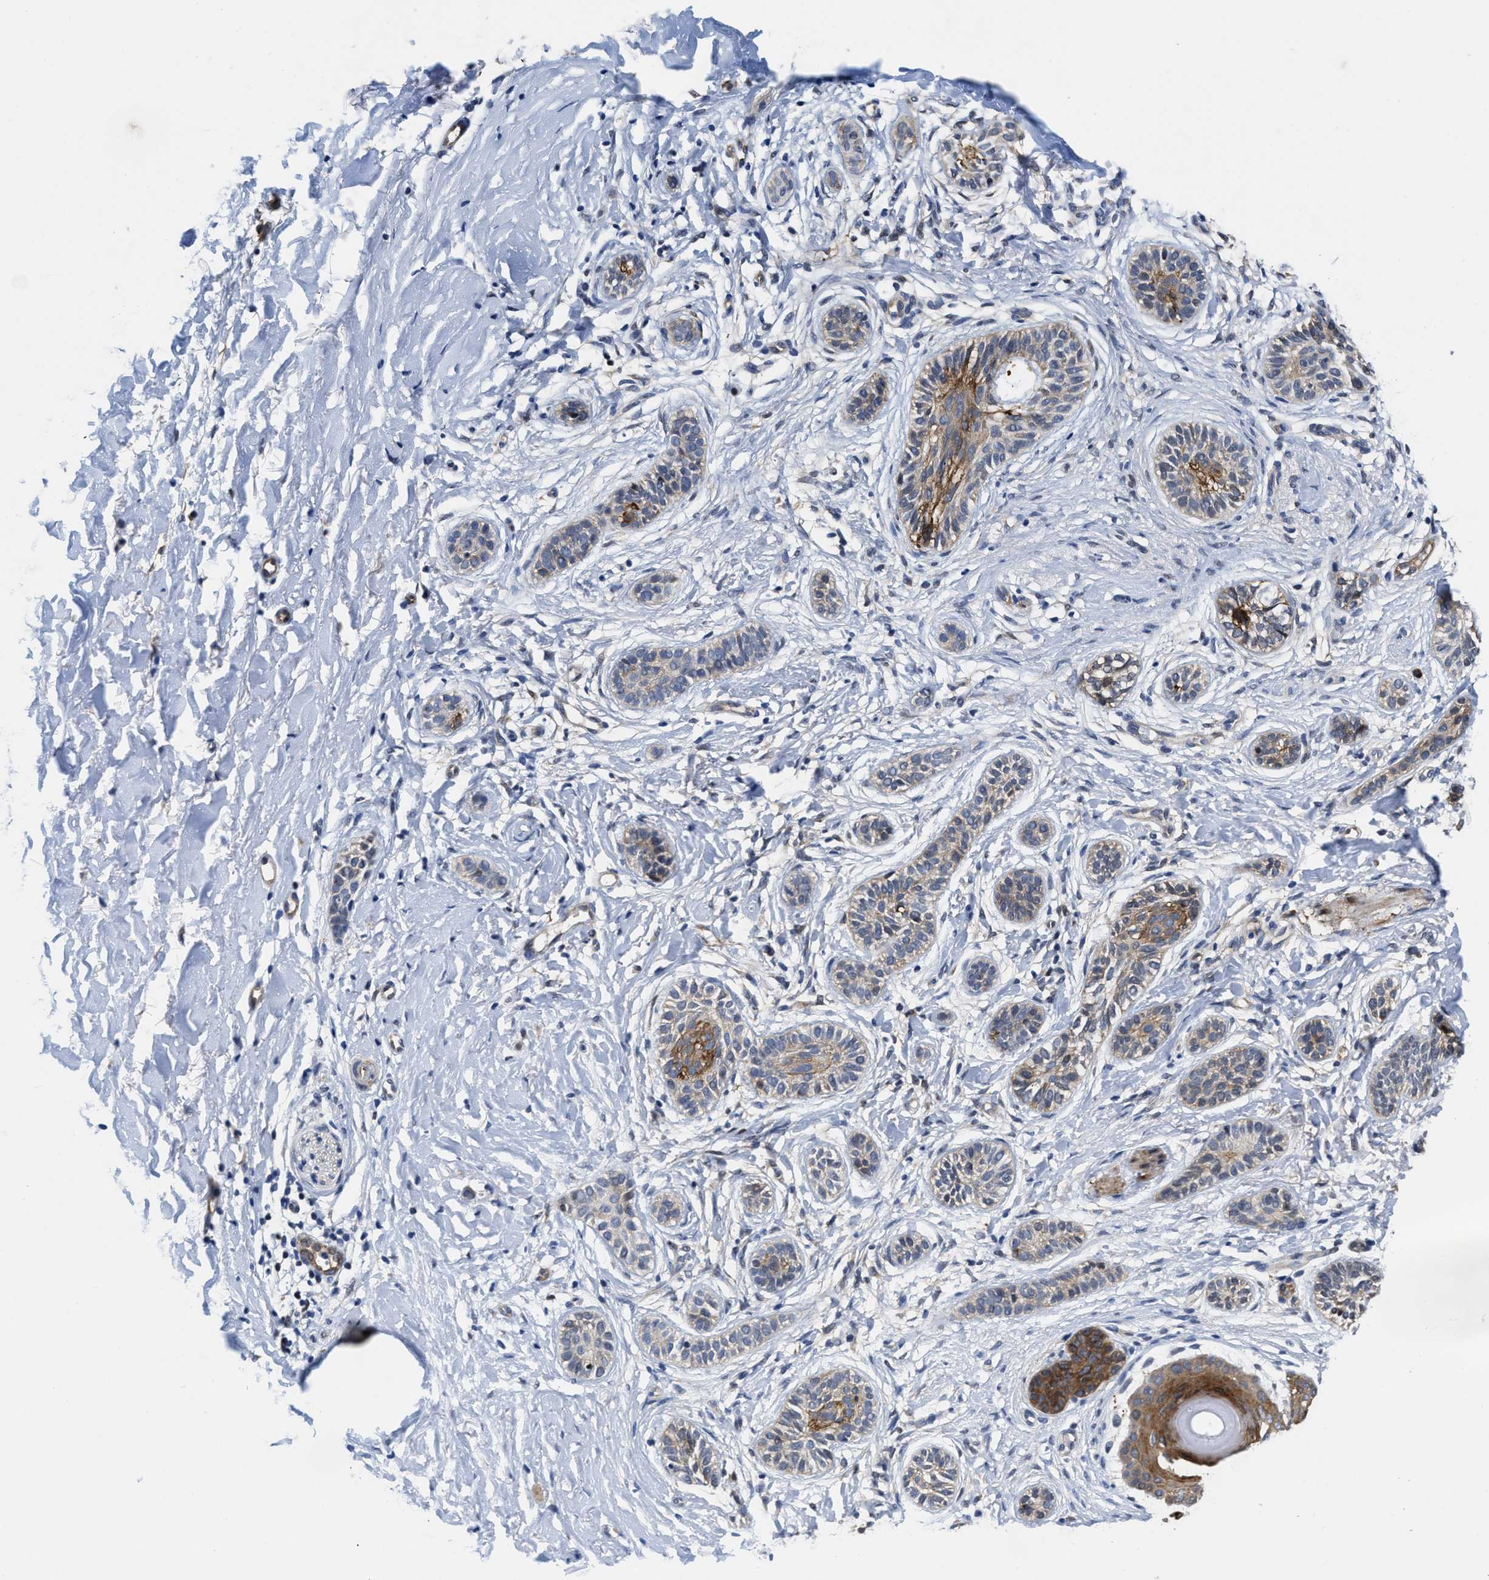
{"staining": {"intensity": "moderate", "quantity": "<25%", "location": "cytoplasmic/membranous"}, "tissue": "skin cancer", "cell_type": "Tumor cells", "image_type": "cancer", "snomed": [{"axis": "morphology", "description": "Normal tissue, NOS"}, {"axis": "morphology", "description": "Basal cell carcinoma"}, {"axis": "topography", "description": "Skin"}], "caption": "Immunohistochemical staining of human skin basal cell carcinoma exhibits moderate cytoplasmic/membranous protein staining in about <25% of tumor cells. (Brightfield microscopy of DAB IHC at high magnification).", "gene": "KIF12", "patient": {"sex": "male", "age": 63}}